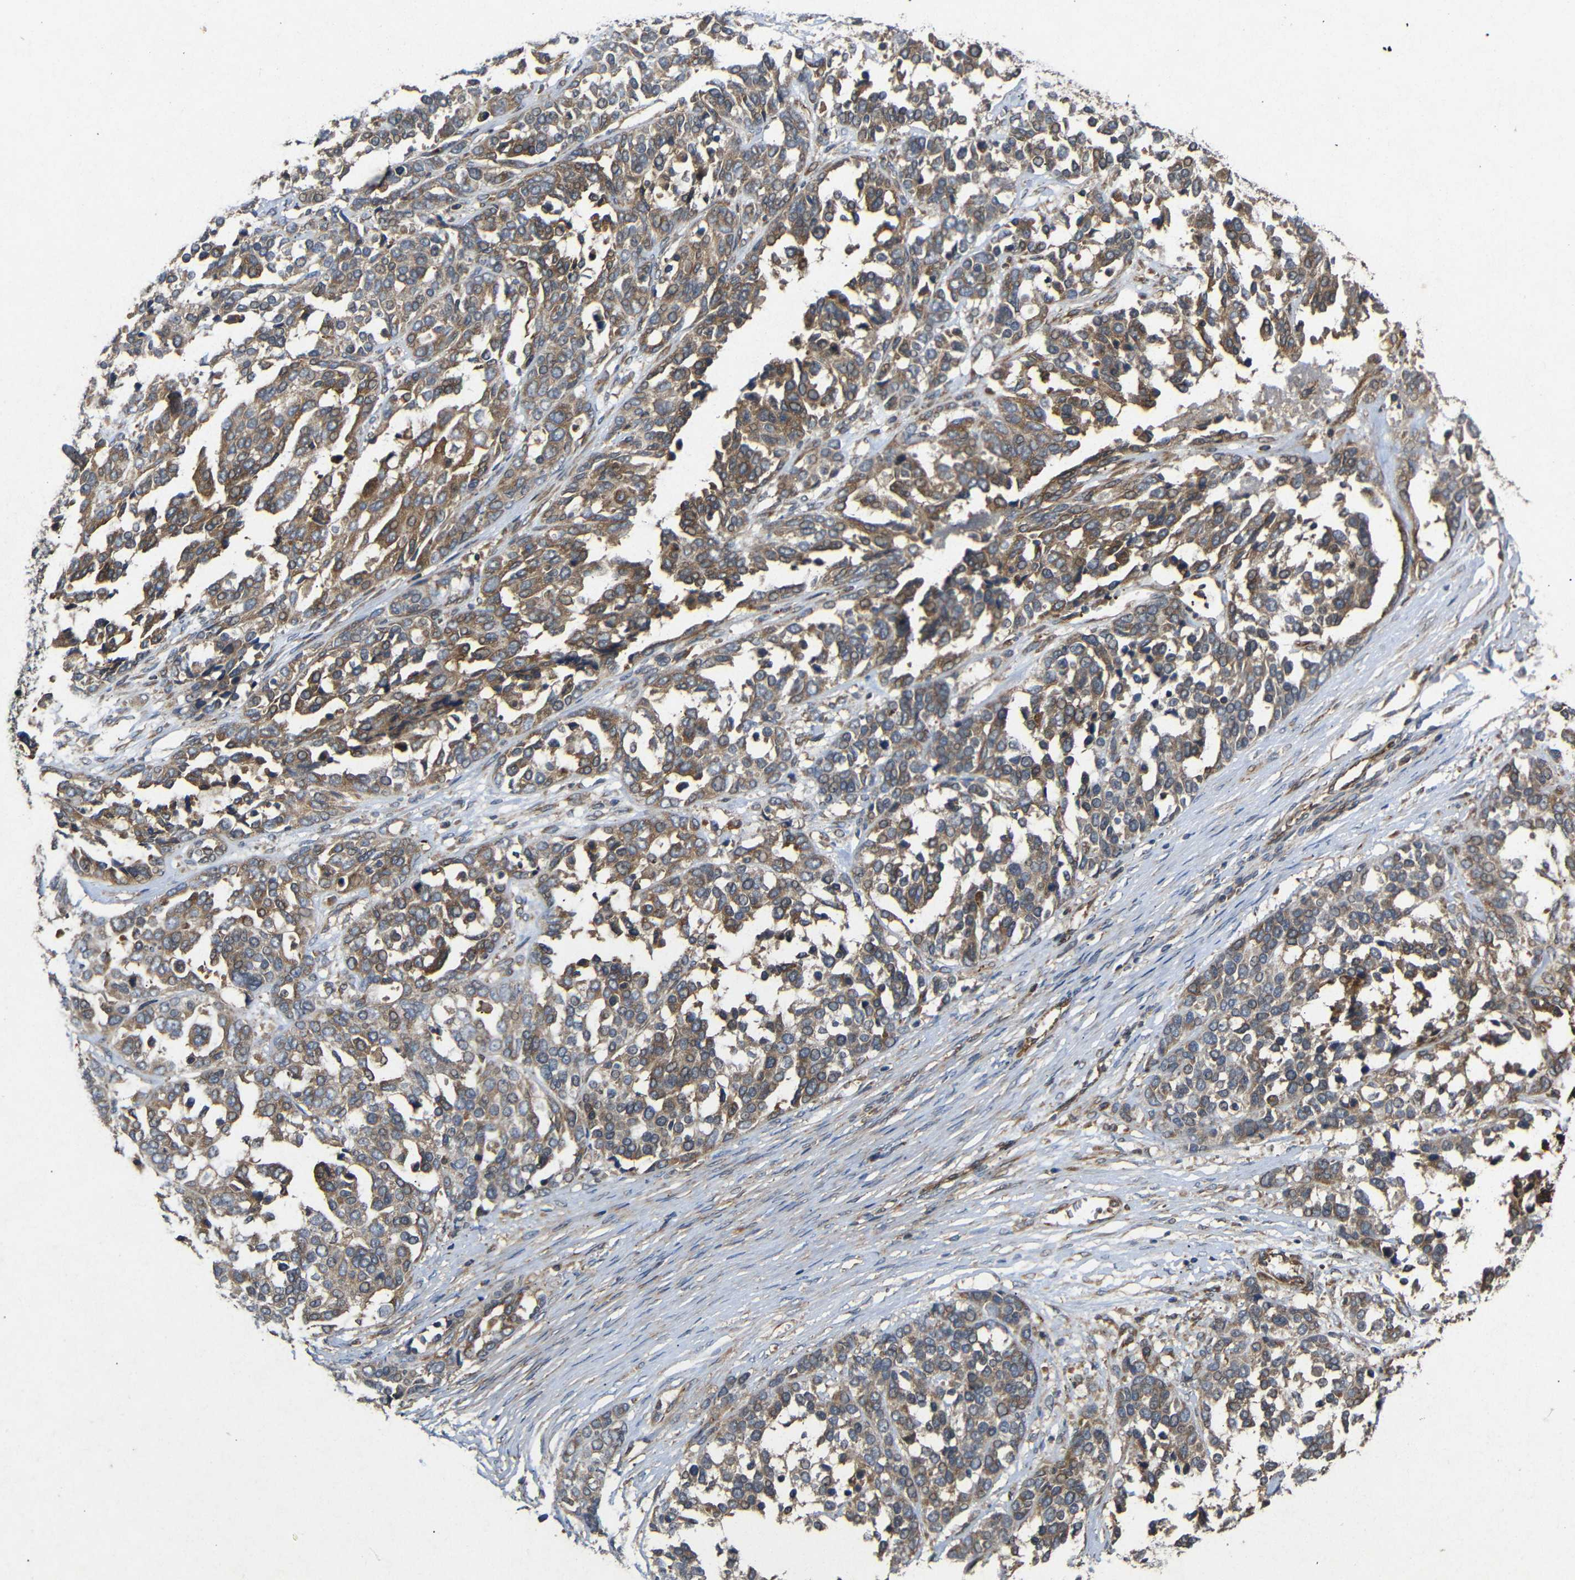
{"staining": {"intensity": "moderate", "quantity": ">75%", "location": "cytoplasmic/membranous"}, "tissue": "ovarian cancer", "cell_type": "Tumor cells", "image_type": "cancer", "snomed": [{"axis": "morphology", "description": "Cystadenocarcinoma, serous, NOS"}, {"axis": "topography", "description": "Ovary"}], "caption": "Ovarian cancer stained with a brown dye exhibits moderate cytoplasmic/membranous positive staining in about >75% of tumor cells.", "gene": "EIF2S1", "patient": {"sex": "female", "age": 44}}